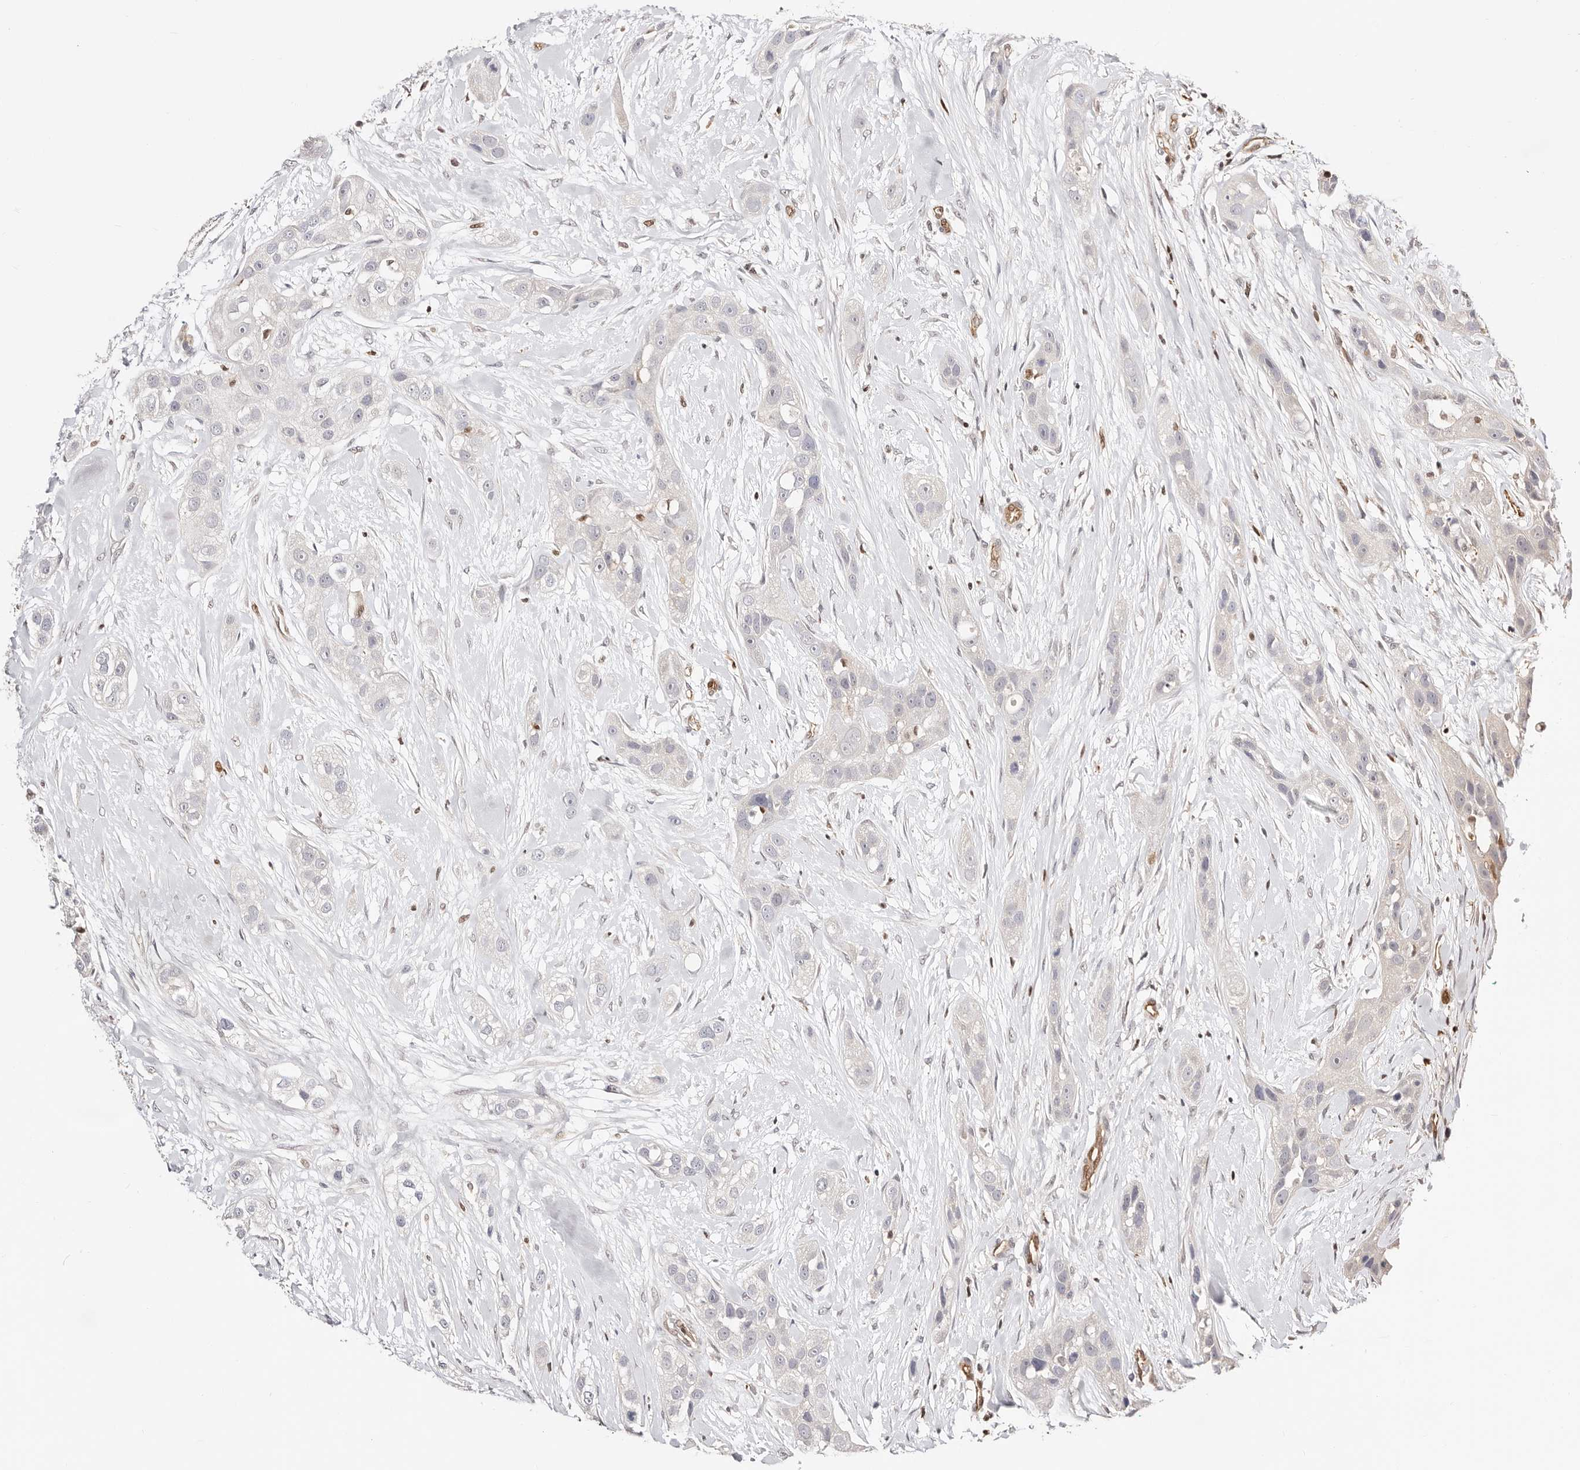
{"staining": {"intensity": "negative", "quantity": "none", "location": "none"}, "tissue": "head and neck cancer", "cell_type": "Tumor cells", "image_type": "cancer", "snomed": [{"axis": "morphology", "description": "Normal tissue, NOS"}, {"axis": "morphology", "description": "Squamous cell carcinoma, NOS"}, {"axis": "topography", "description": "Skeletal muscle"}, {"axis": "topography", "description": "Head-Neck"}], "caption": "The photomicrograph demonstrates no staining of tumor cells in head and neck cancer. Nuclei are stained in blue.", "gene": "STAT5A", "patient": {"sex": "male", "age": 51}}